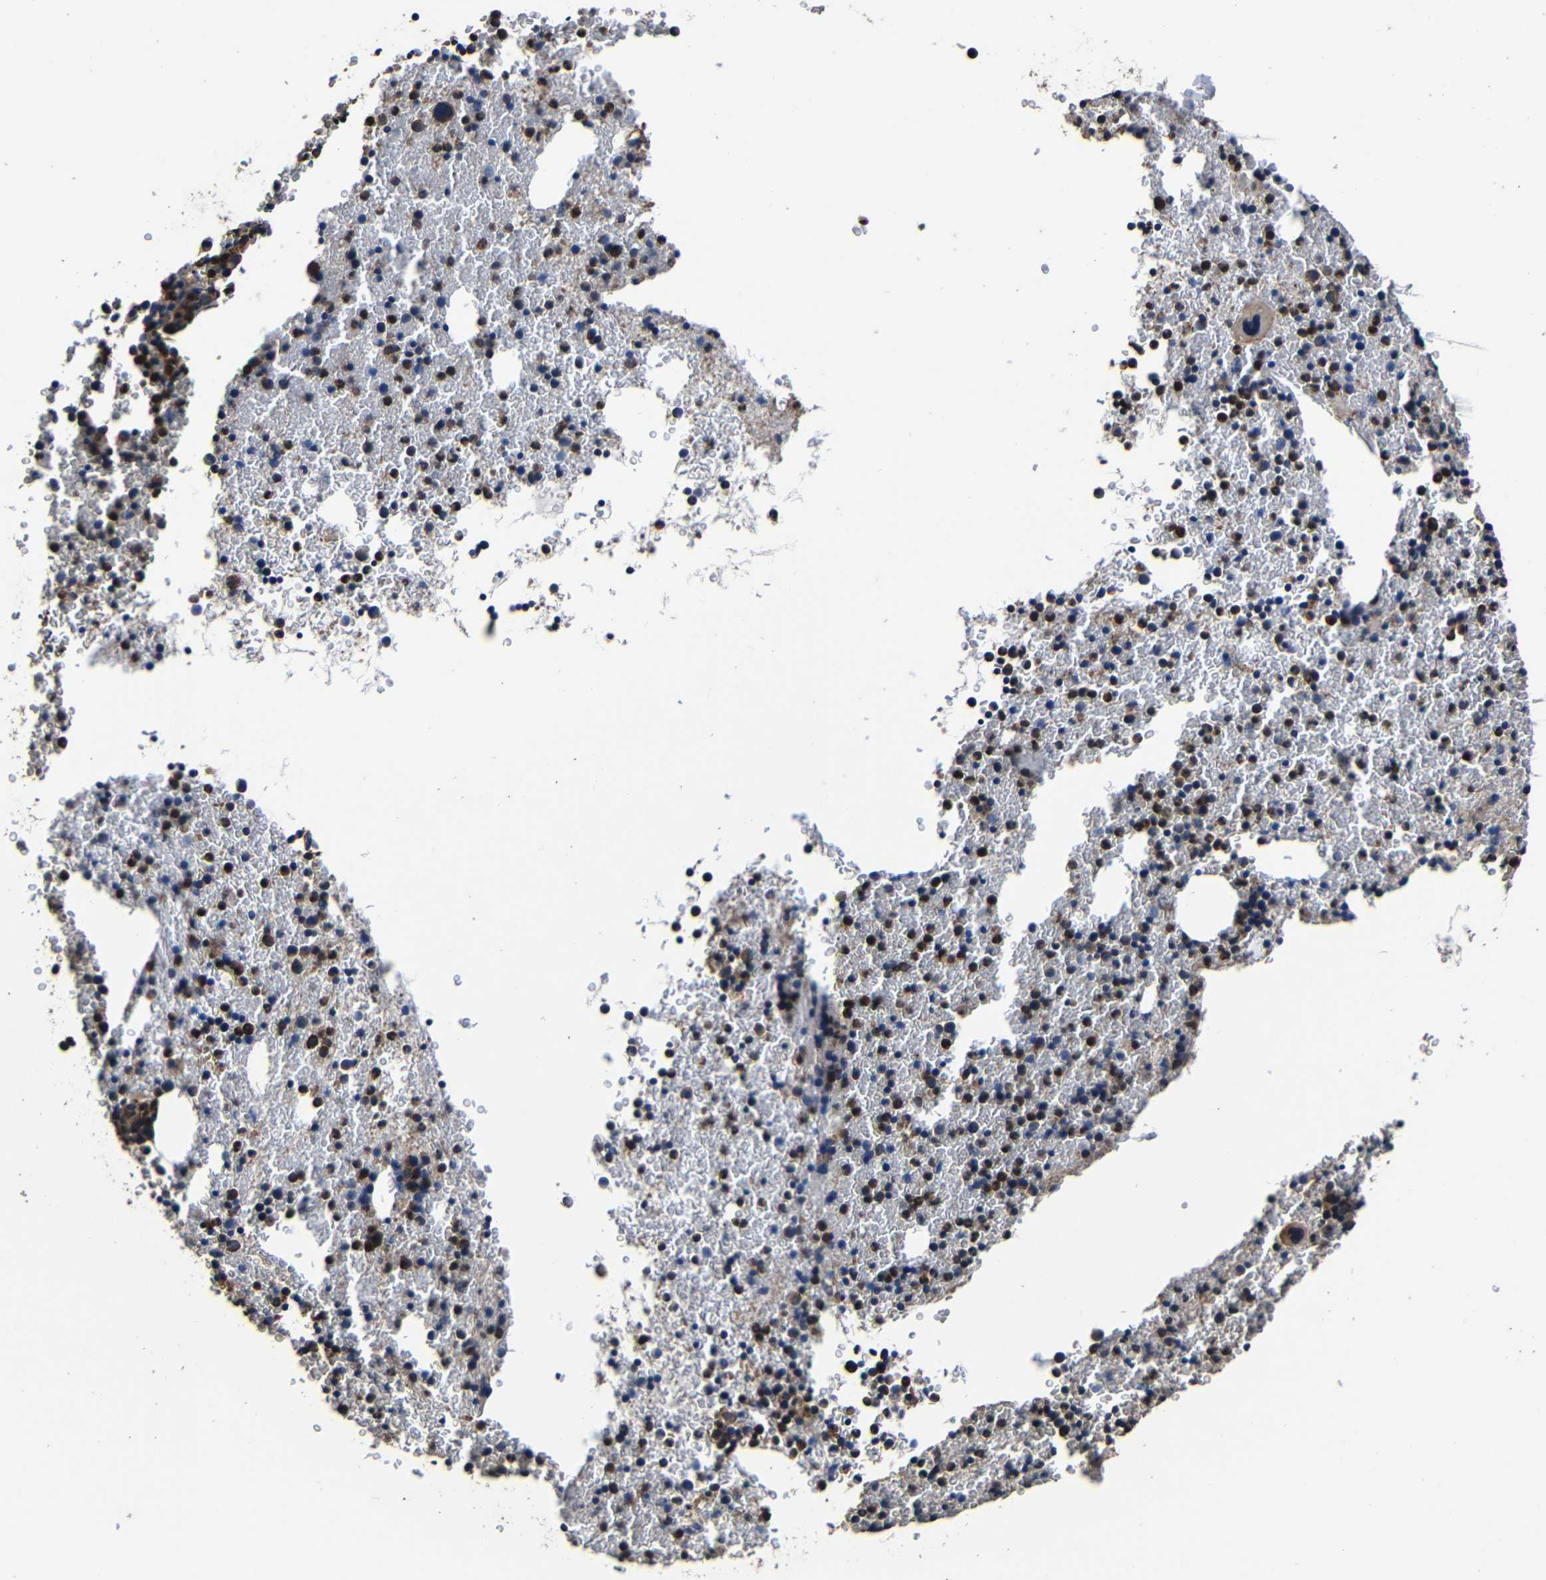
{"staining": {"intensity": "moderate", "quantity": "25%-75%", "location": "cytoplasmic/membranous"}, "tissue": "bone marrow", "cell_type": "Hematopoietic cells", "image_type": "normal", "snomed": [{"axis": "morphology", "description": "Normal tissue, NOS"}, {"axis": "morphology", "description": "Inflammation, NOS"}, {"axis": "topography", "description": "Bone marrow"}], "caption": "Moderate cytoplasmic/membranous protein staining is present in about 25%-75% of hematopoietic cells in bone marrow. The staining was performed using DAB to visualize the protein expression in brown, while the nuclei were stained in blue with hematoxylin (Magnification: 20x).", "gene": "SCN9A", "patient": {"sex": "female", "age": 17}}